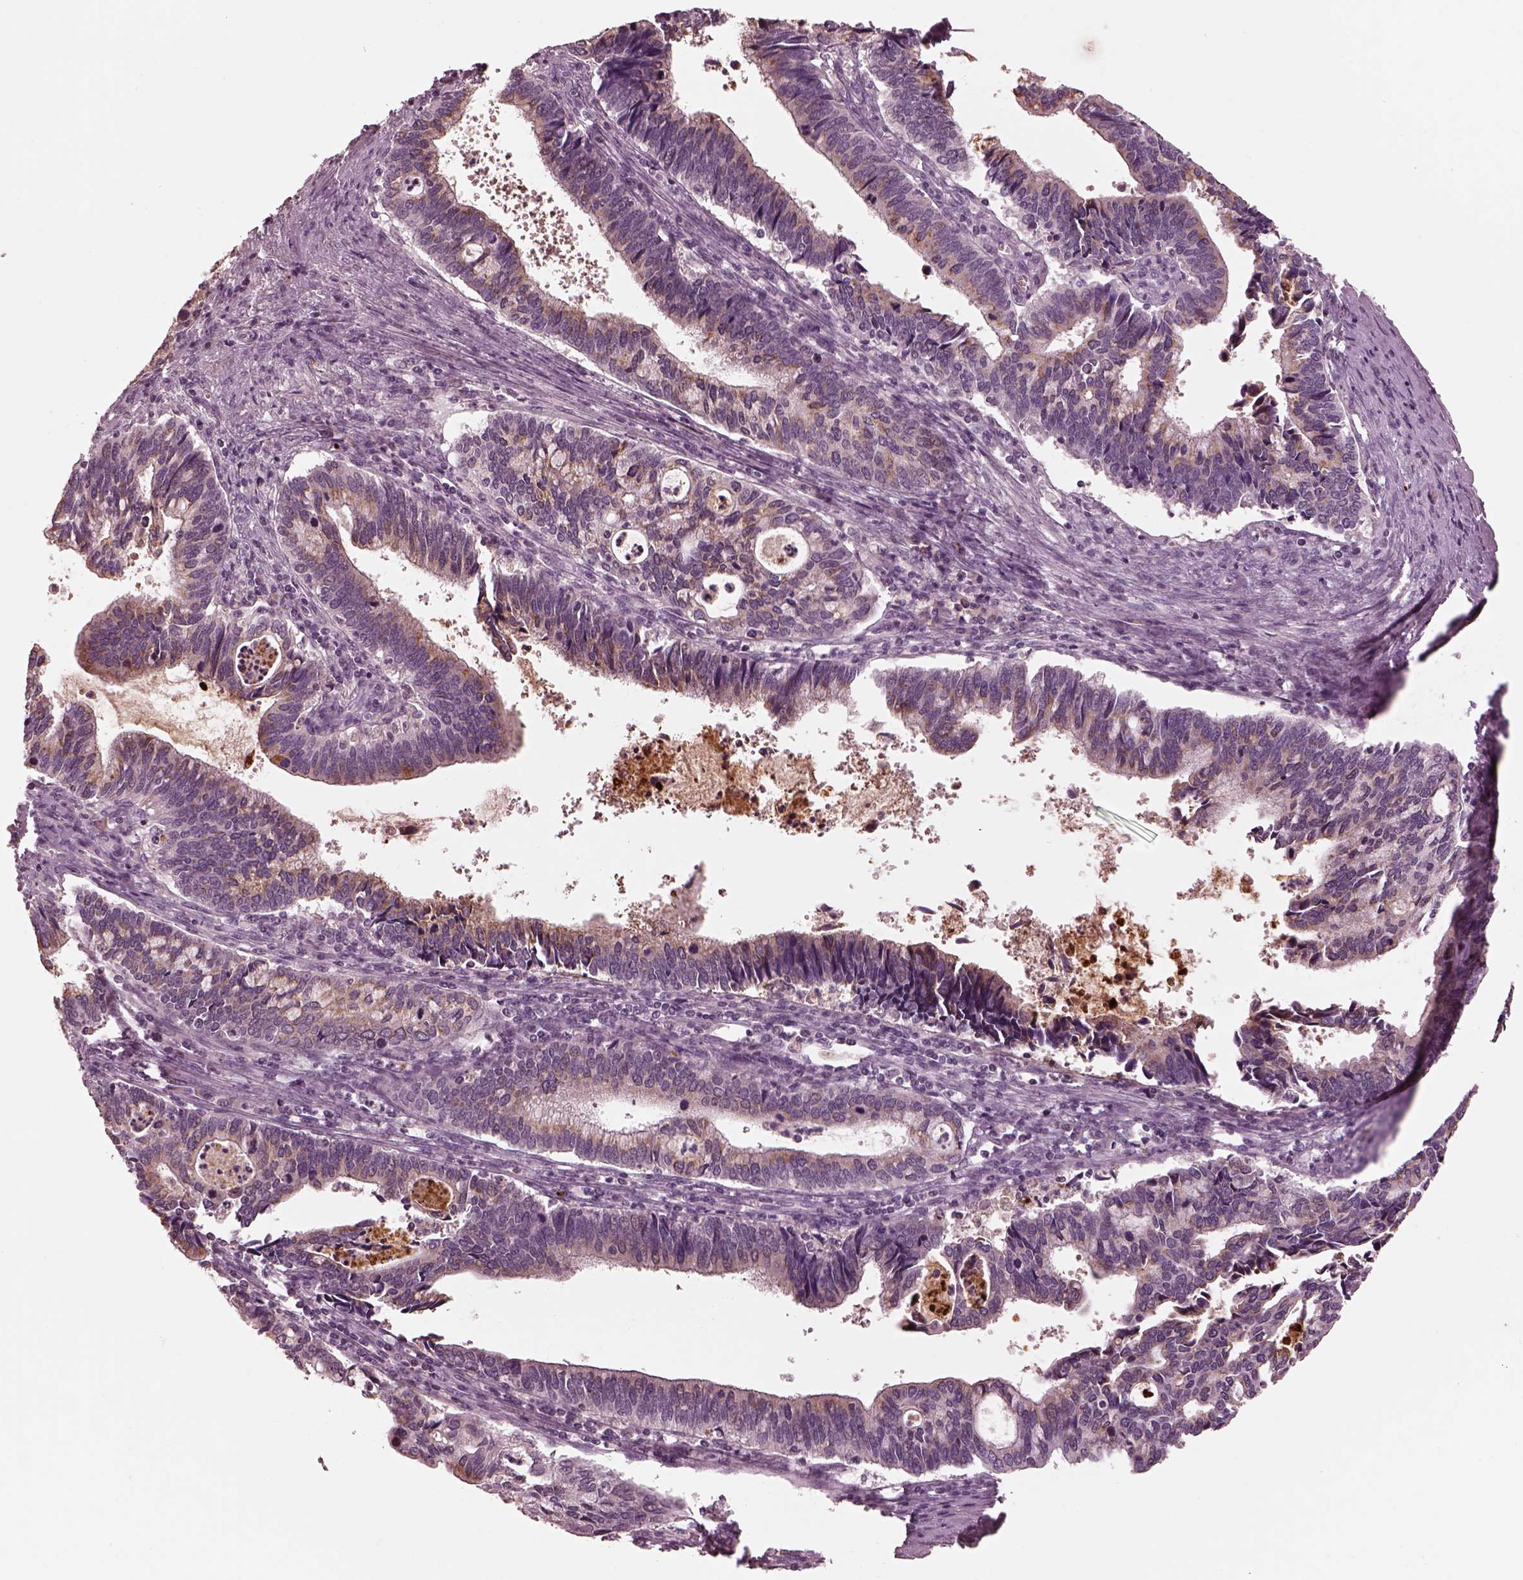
{"staining": {"intensity": "moderate", "quantity": "<25%", "location": "cytoplasmic/membranous"}, "tissue": "cervical cancer", "cell_type": "Tumor cells", "image_type": "cancer", "snomed": [{"axis": "morphology", "description": "Adenocarcinoma, NOS"}, {"axis": "topography", "description": "Cervix"}], "caption": "Immunohistochemistry (IHC) staining of cervical cancer, which demonstrates low levels of moderate cytoplasmic/membranous positivity in about <25% of tumor cells indicating moderate cytoplasmic/membranous protein staining. The staining was performed using DAB (3,3'-diaminobenzidine) (brown) for protein detection and nuclei were counterstained in hematoxylin (blue).", "gene": "KCNA2", "patient": {"sex": "female", "age": 42}}